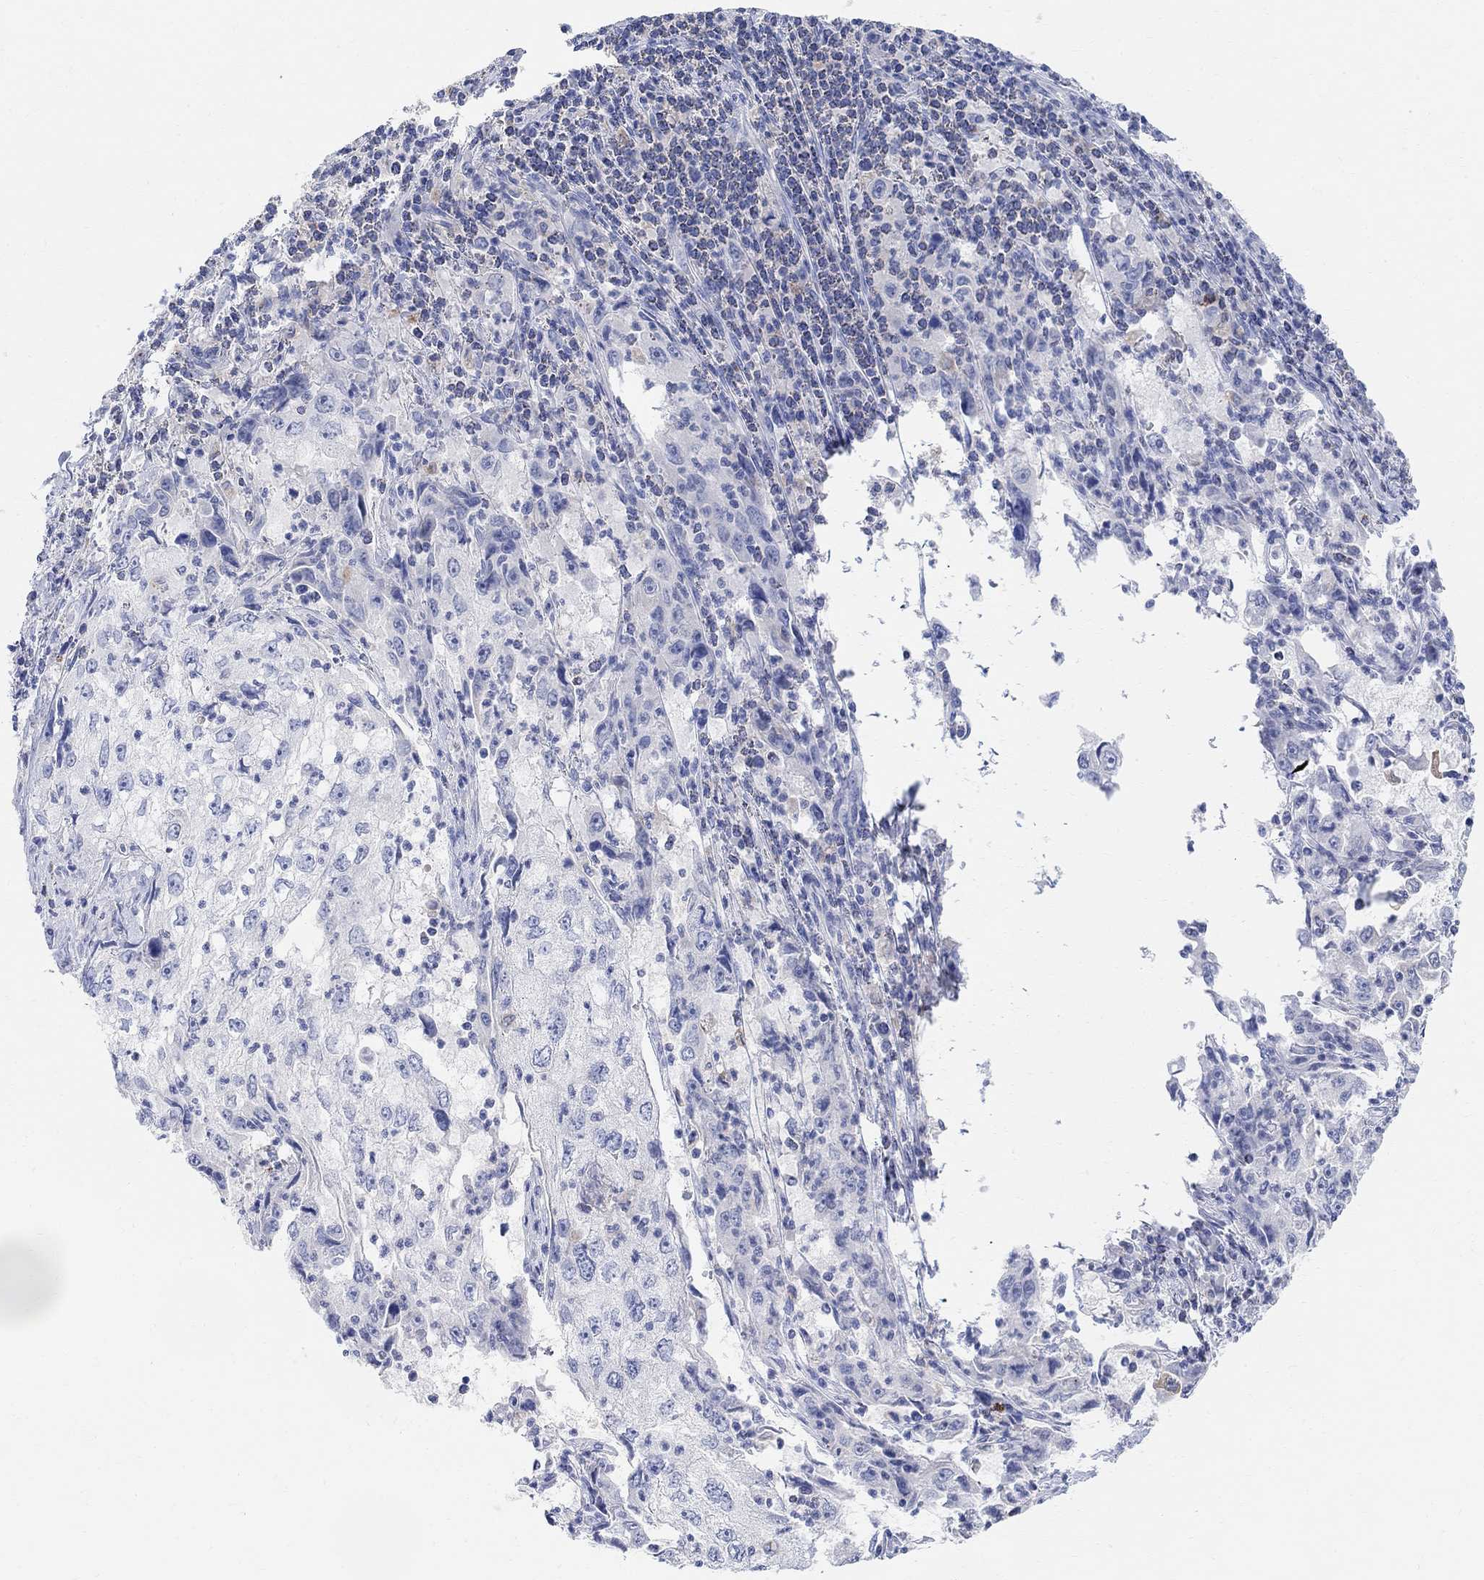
{"staining": {"intensity": "negative", "quantity": "none", "location": "none"}, "tissue": "cervical cancer", "cell_type": "Tumor cells", "image_type": "cancer", "snomed": [{"axis": "morphology", "description": "Squamous cell carcinoma, NOS"}, {"axis": "topography", "description": "Cervix"}], "caption": "High magnification brightfield microscopy of cervical squamous cell carcinoma stained with DAB (brown) and counterstained with hematoxylin (blue): tumor cells show no significant expression. (DAB IHC visualized using brightfield microscopy, high magnification).", "gene": "RETNLB", "patient": {"sex": "female", "age": 36}}